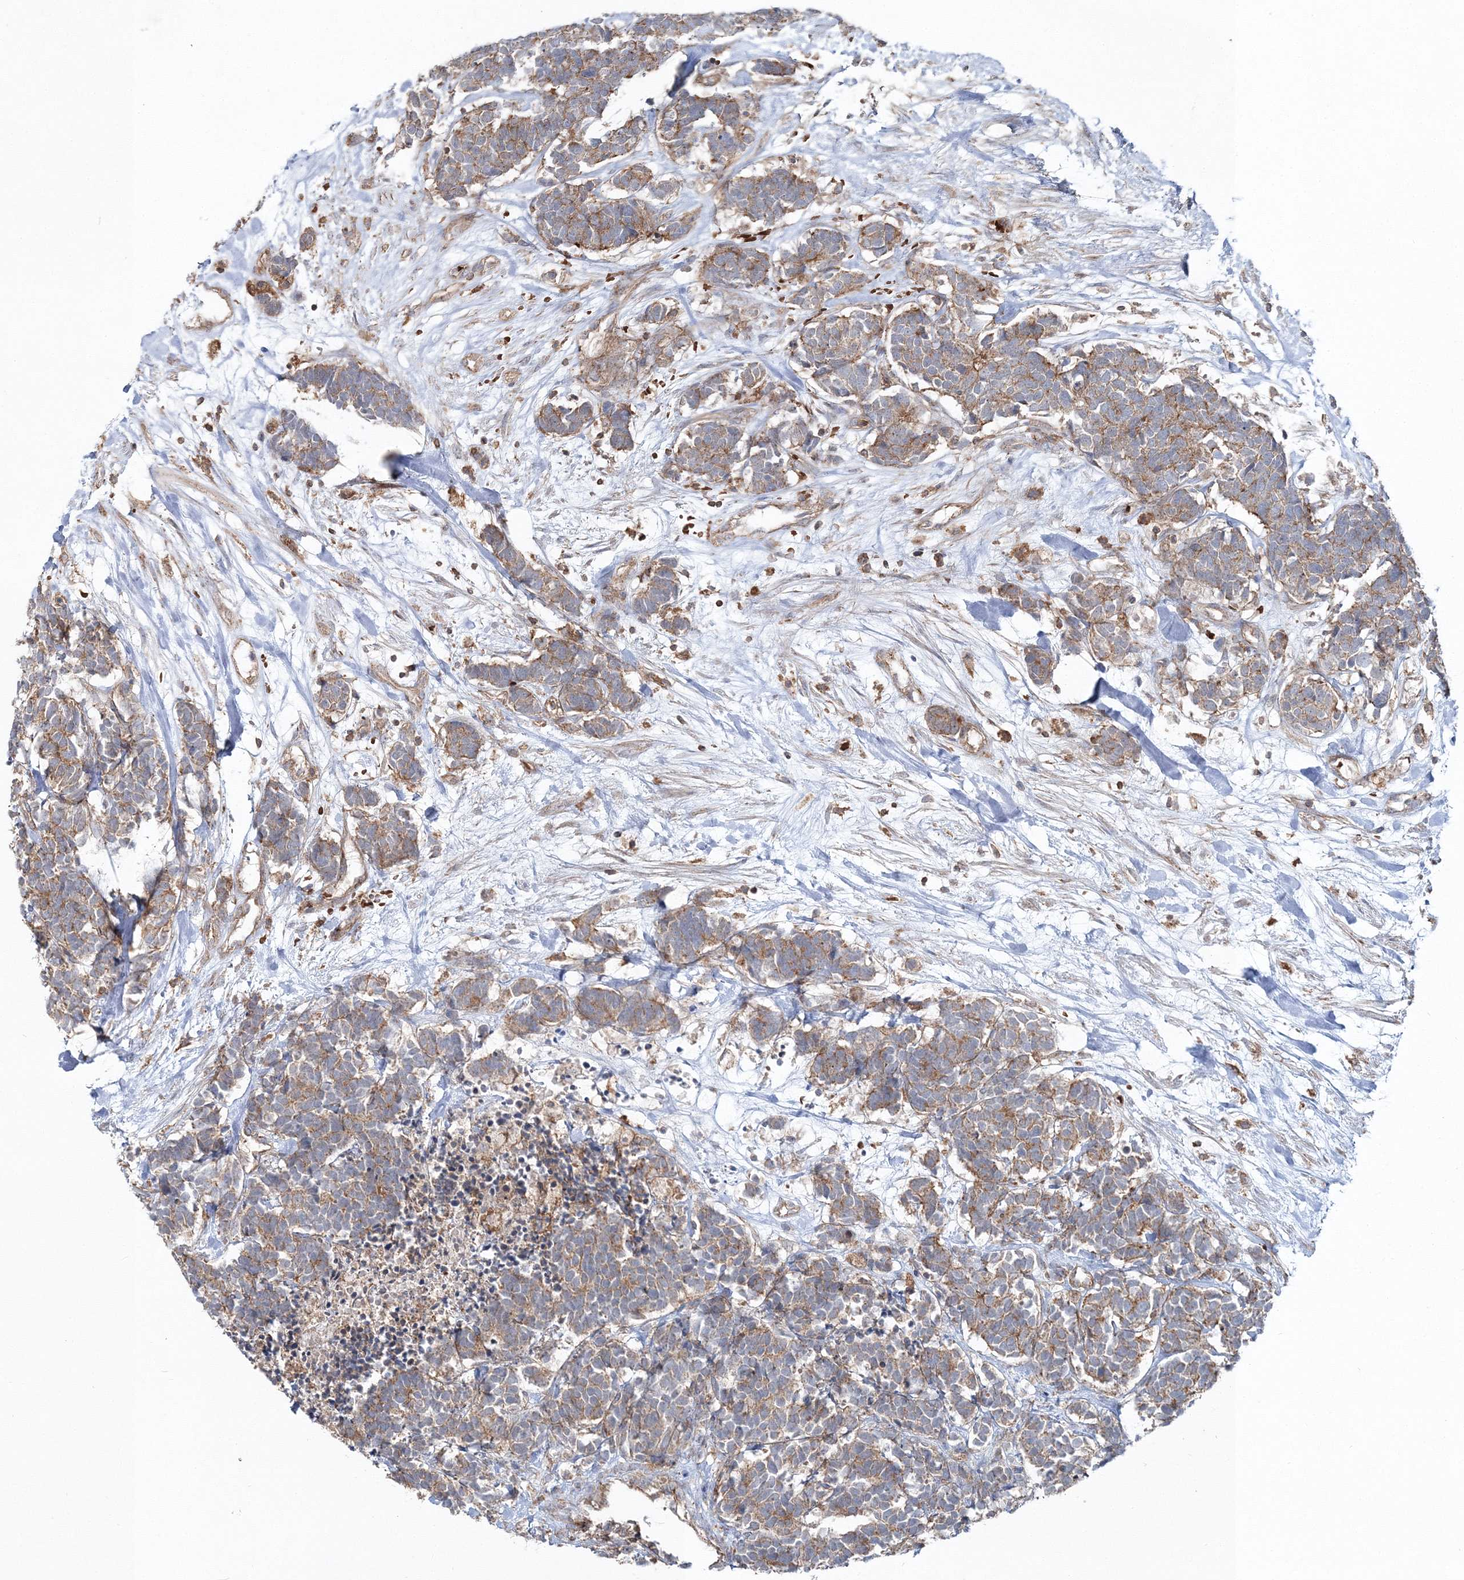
{"staining": {"intensity": "moderate", "quantity": ">75%", "location": "cytoplasmic/membranous"}, "tissue": "carcinoid", "cell_type": "Tumor cells", "image_type": "cancer", "snomed": [{"axis": "morphology", "description": "Carcinoma, NOS"}, {"axis": "morphology", "description": "Carcinoid, malignant, NOS"}, {"axis": "topography", "description": "Urinary bladder"}], "caption": "Carcinoma tissue displays moderate cytoplasmic/membranous staining in approximately >75% of tumor cells", "gene": "PCBD2", "patient": {"sex": "male", "age": 57}}